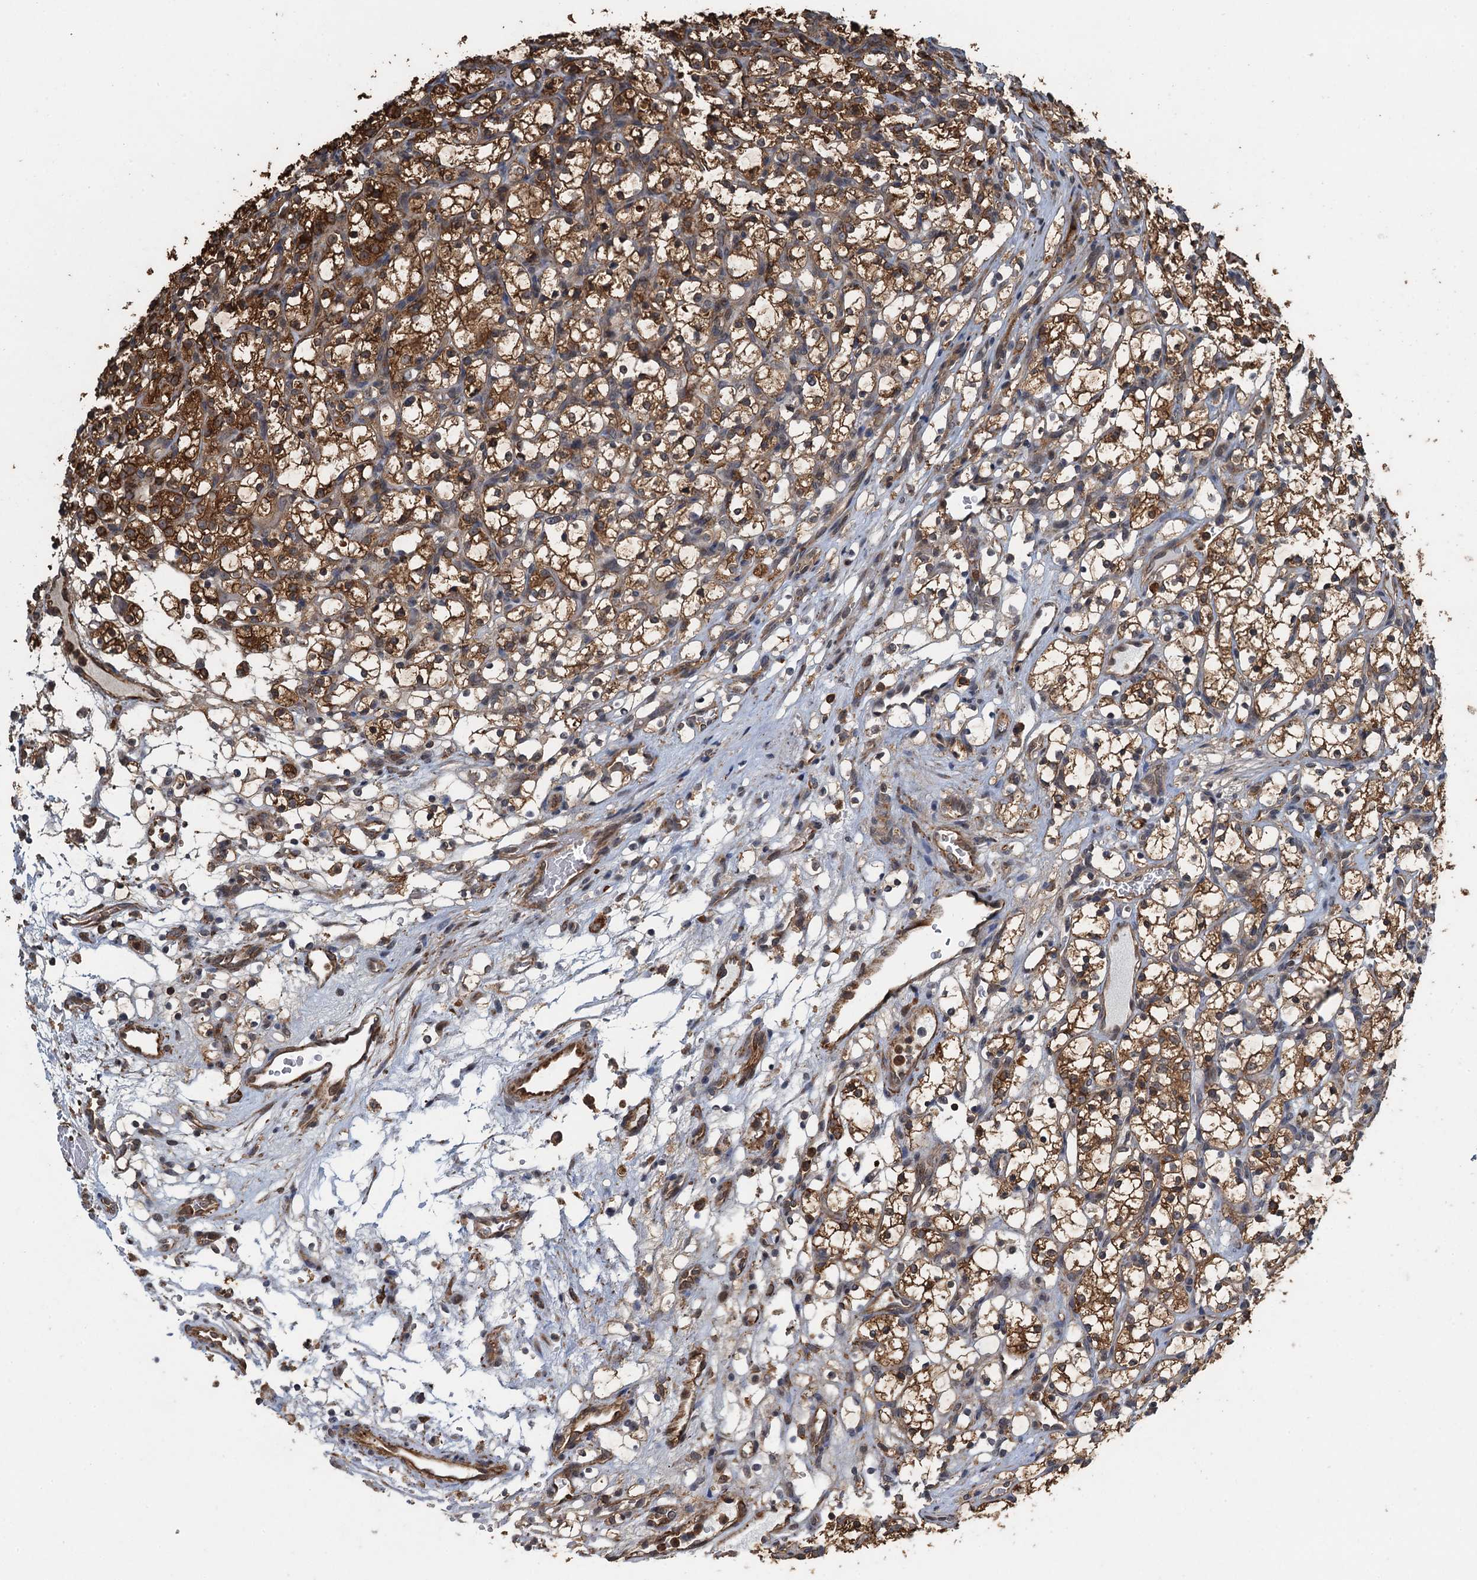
{"staining": {"intensity": "strong", "quantity": ">75%", "location": "cytoplasmic/membranous"}, "tissue": "renal cancer", "cell_type": "Tumor cells", "image_type": "cancer", "snomed": [{"axis": "morphology", "description": "Adenocarcinoma, NOS"}, {"axis": "topography", "description": "Kidney"}], "caption": "Tumor cells show high levels of strong cytoplasmic/membranous positivity in approximately >75% of cells in renal cancer. The staining was performed using DAB (3,3'-diaminobenzidine) to visualize the protein expression in brown, while the nuclei were stained in blue with hematoxylin (Magnification: 20x).", "gene": "WHAMM", "patient": {"sex": "female", "age": 69}}